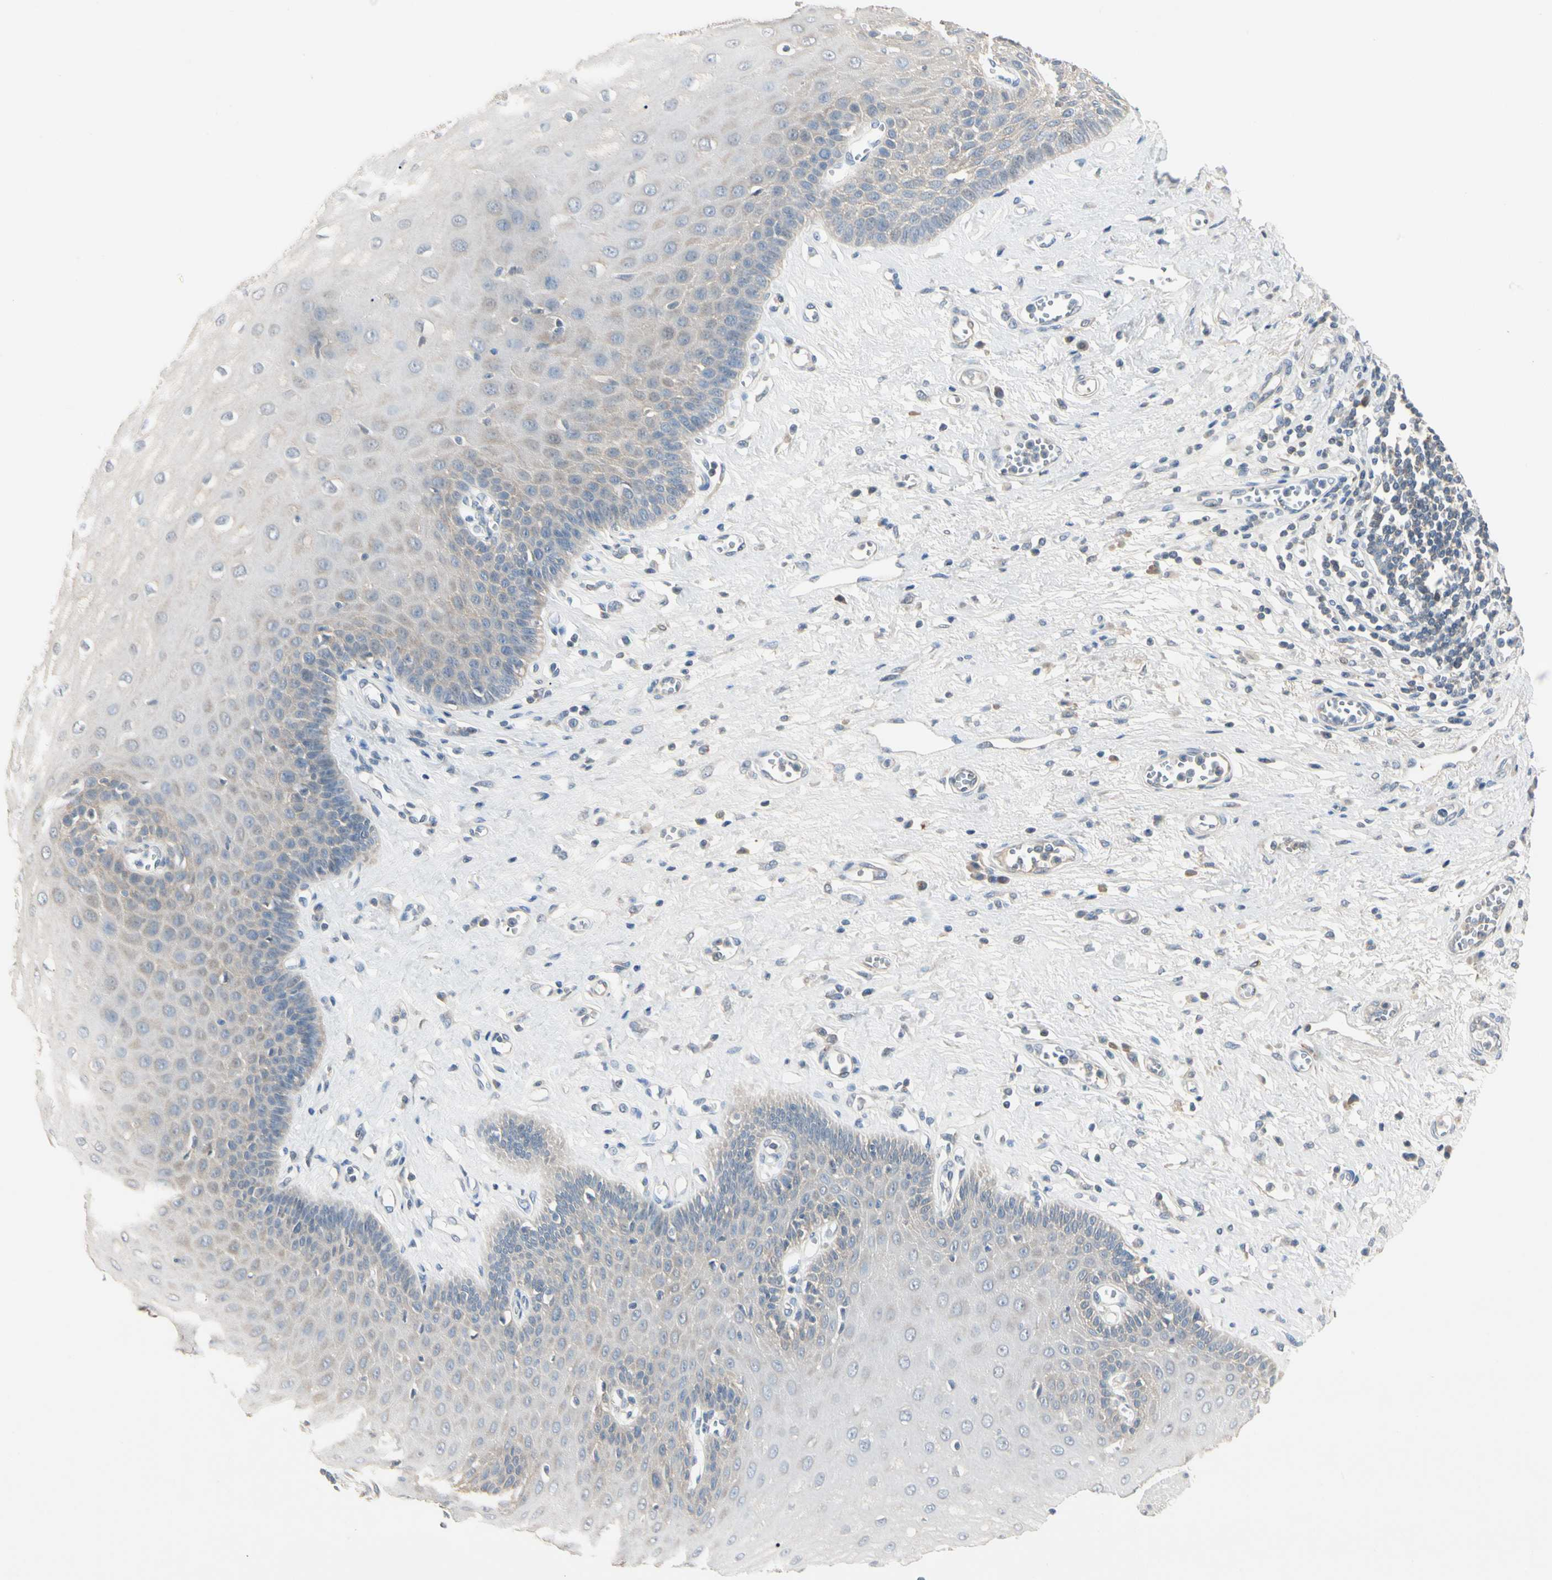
{"staining": {"intensity": "negative", "quantity": "none", "location": "none"}, "tissue": "esophagus", "cell_type": "Squamous epithelial cells", "image_type": "normal", "snomed": [{"axis": "morphology", "description": "Normal tissue, NOS"}, {"axis": "morphology", "description": "Squamous cell carcinoma, NOS"}, {"axis": "topography", "description": "Esophagus"}], "caption": "Immunohistochemistry (IHC) histopathology image of unremarkable human esophagus stained for a protein (brown), which displays no expression in squamous epithelial cells.", "gene": "PRSS21", "patient": {"sex": "male", "age": 65}}